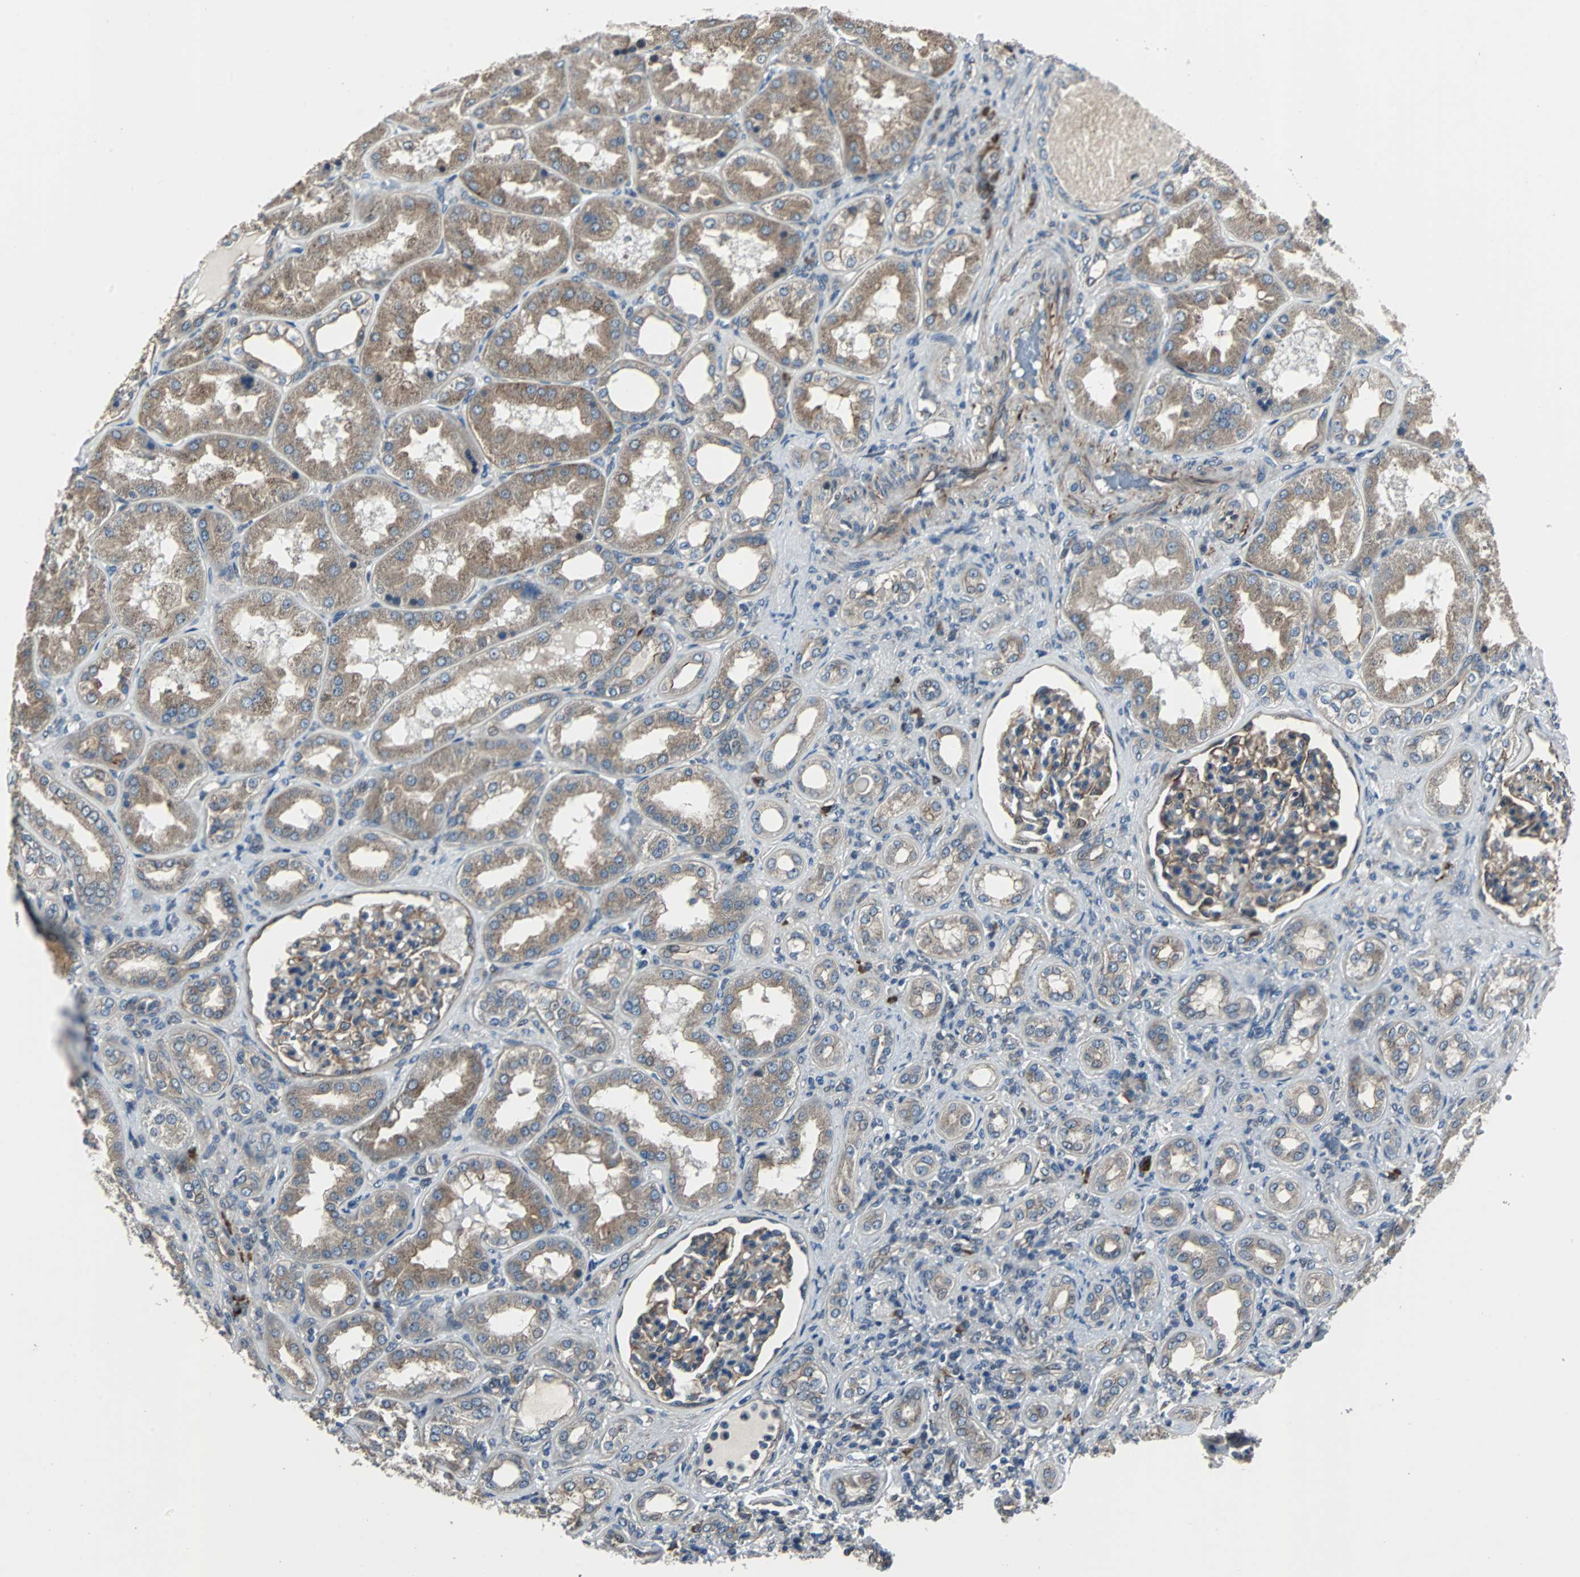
{"staining": {"intensity": "moderate", "quantity": ">75%", "location": "cytoplasmic/membranous"}, "tissue": "kidney", "cell_type": "Cells in glomeruli", "image_type": "normal", "snomed": [{"axis": "morphology", "description": "Normal tissue, NOS"}, {"axis": "topography", "description": "Kidney"}], "caption": "Kidney stained with immunohistochemistry (IHC) displays moderate cytoplasmic/membranous expression in approximately >75% of cells in glomeruli. Ihc stains the protein of interest in brown and the nuclei are stained blue.", "gene": "CHP1", "patient": {"sex": "female", "age": 56}}